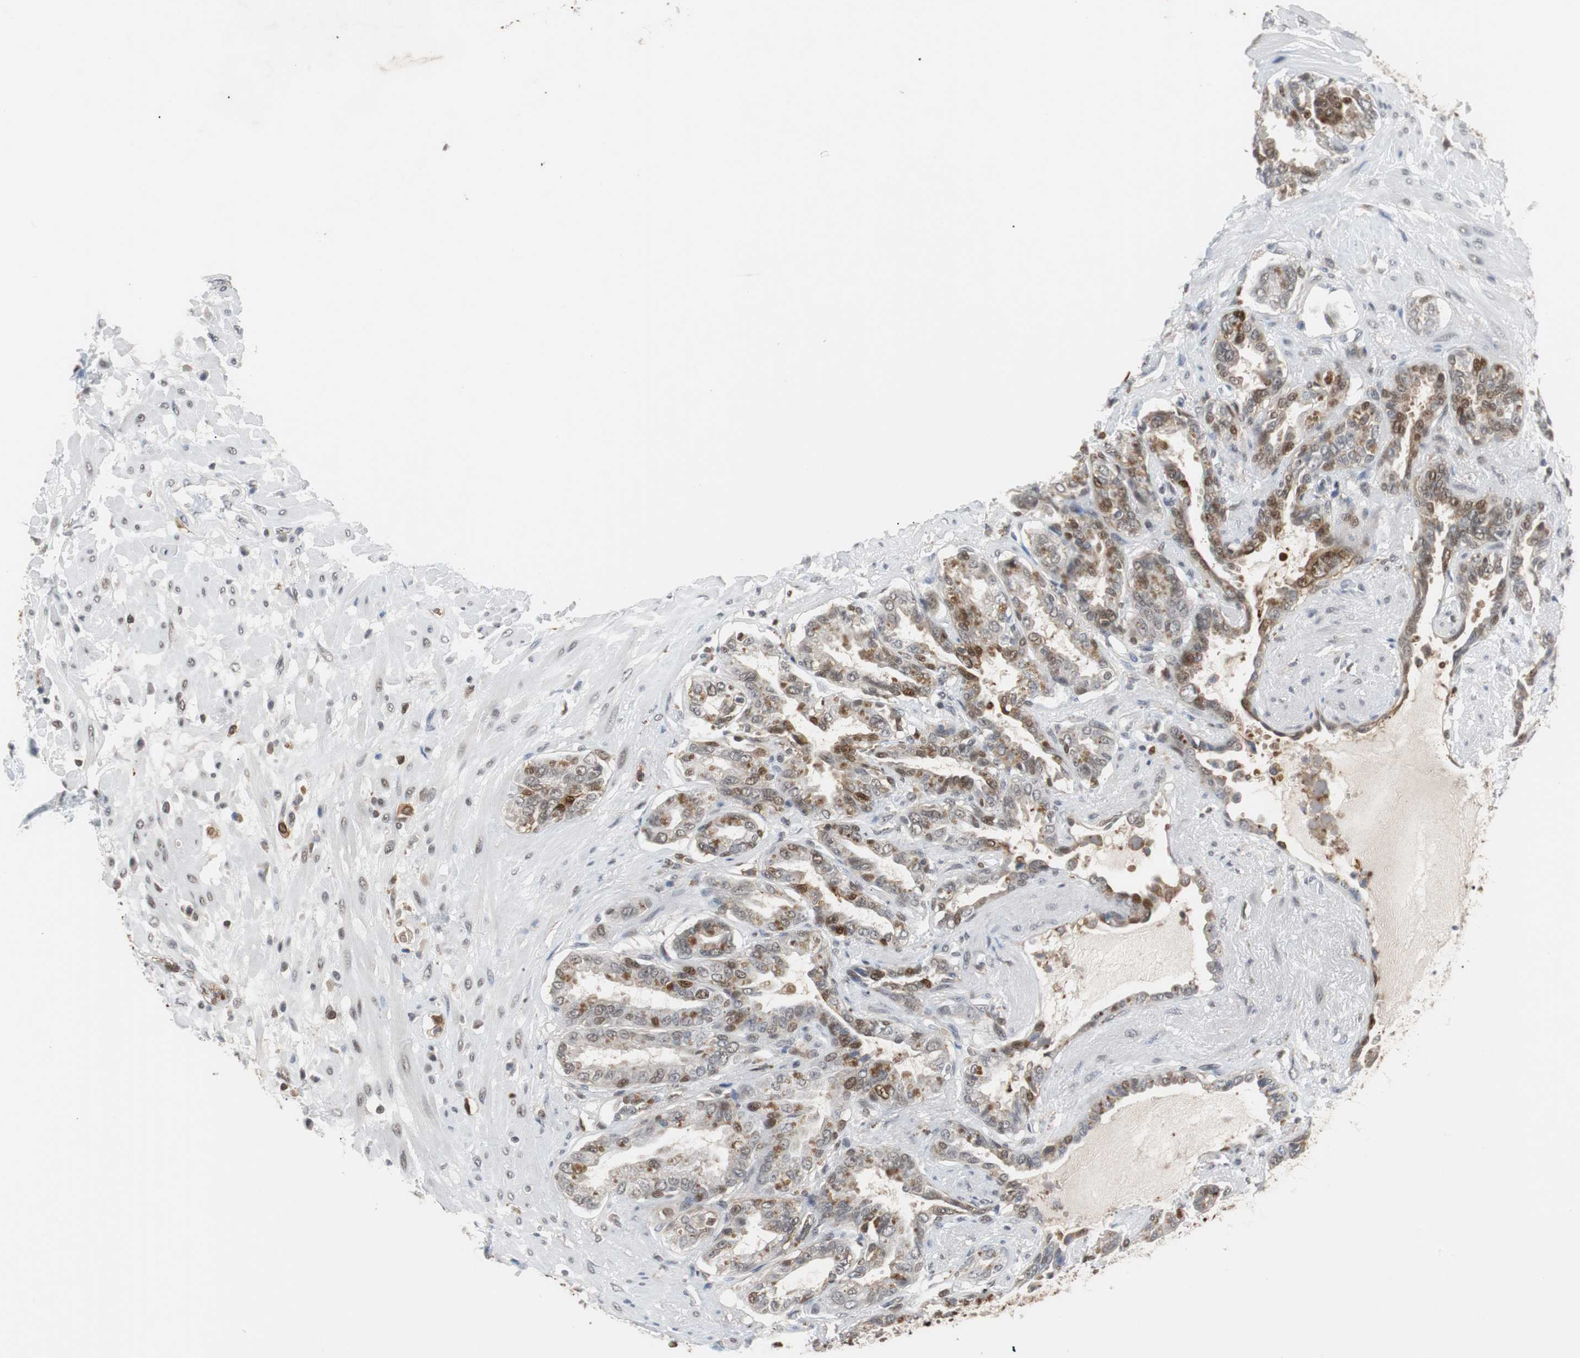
{"staining": {"intensity": "moderate", "quantity": "25%-75%", "location": "cytoplasmic/membranous,nuclear"}, "tissue": "seminal vesicle", "cell_type": "Glandular cells", "image_type": "normal", "snomed": [{"axis": "morphology", "description": "Normal tissue, NOS"}, {"axis": "topography", "description": "Seminal veicle"}], "caption": "Immunohistochemical staining of benign human seminal vesicle displays medium levels of moderate cytoplasmic/membranous,nuclear expression in about 25%-75% of glandular cells. (DAB (3,3'-diaminobenzidine) = brown stain, brightfield microscopy at high magnification).", "gene": "SIRT1", "patient": {"sex": "male", "age": 61}}